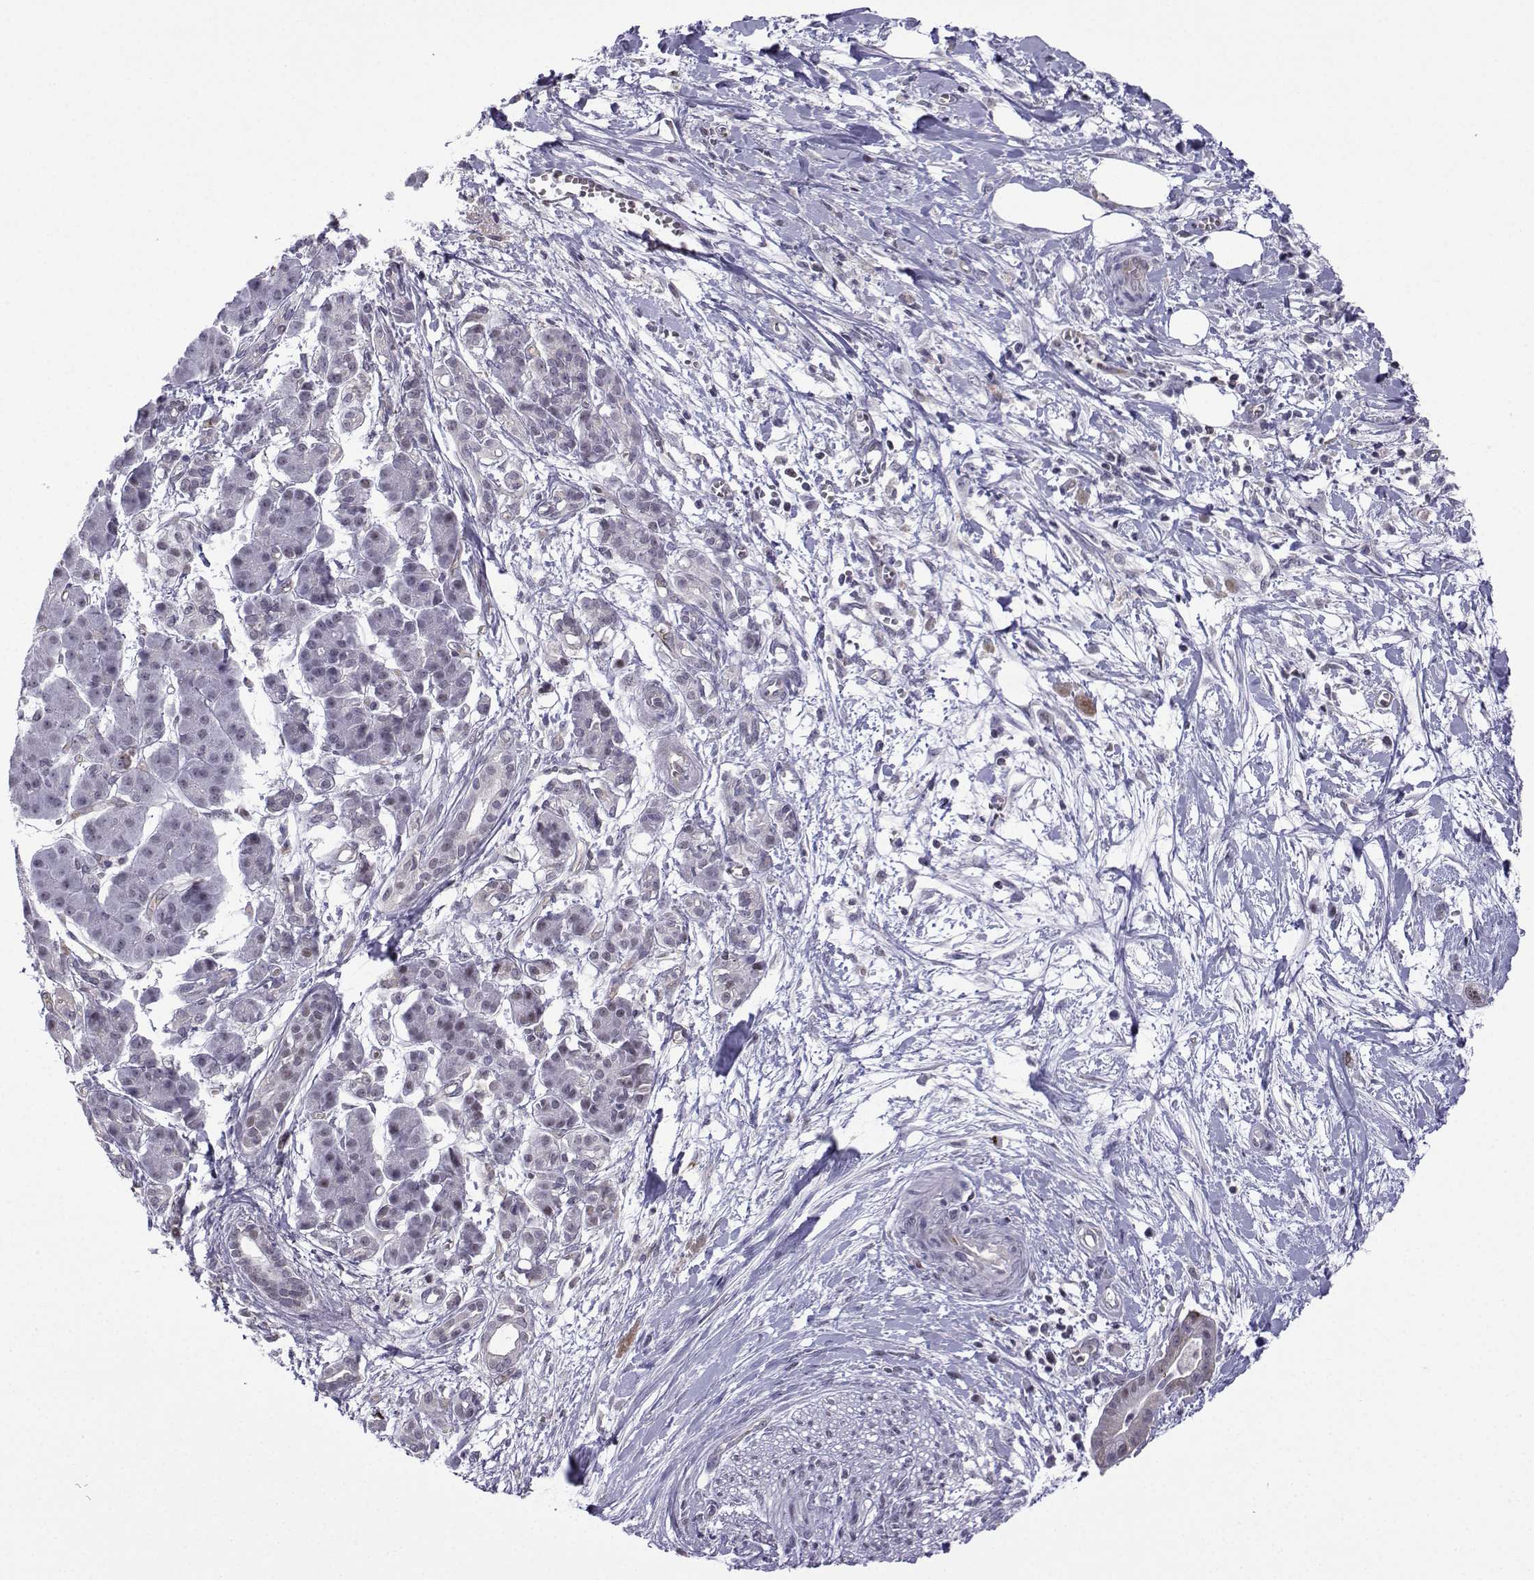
{"staining": {"intensity": "negative", "quantity": "none", "location": "none"}, "tissue": "pancreatic cancer", "cell_type": "Tumor cells", "image_type": "cancer", "snomed": [{"axis": "morphology", "description": "Normal tissue, NOS"}, {"axis": "morphology", "description": "Adenocarcinoma, NOS"}, {"axis": "topography", "description": "Lymph node"}, {"axis": "topography", "description": "Pancreas"}], "caption": "This is a image of IHC staining of pancreatic cancer, which shows no positivity in tumor cells.", "gene": "INCENP", "patient": {"sex": "female", "age": 58}}